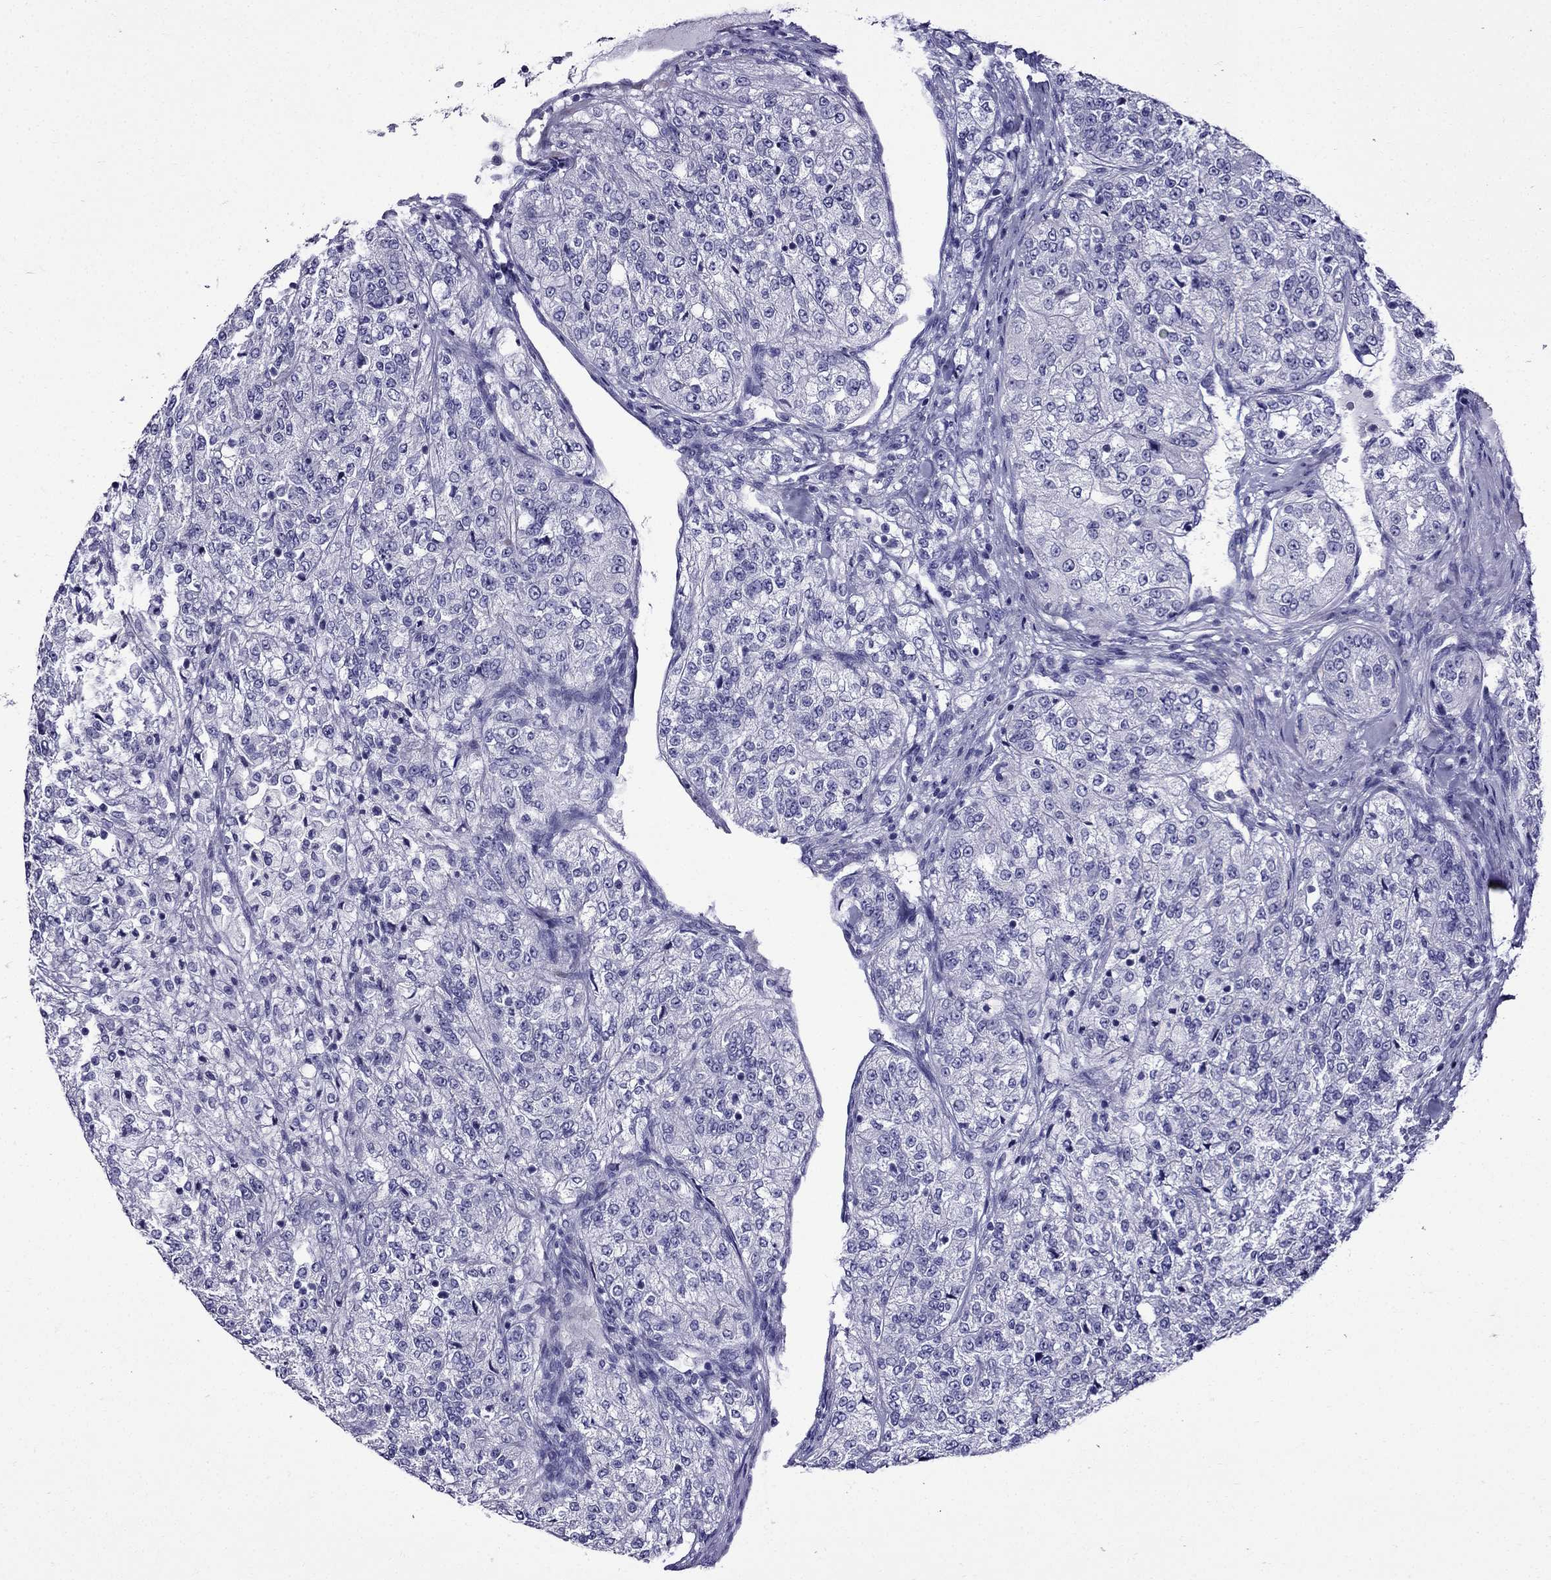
{"staining": {"intensity": "negative", "quantity": "none", "location": "none"}, "tissue": "renal cancer", "cell_type": "Tumor cells", "image_type": "cancer", "snomed": [{"axis": "morphology", "description": "Adenocarcinoma, NOS"}, {"axis": "topography", "description": "Kidney"}], "caption": "Immunohistochemical staining of renal adenocarcinoma reveals no significant positivity in tumor cells.", "gene": "ERC2", "patient": {"sex": "female", "age": 63}}